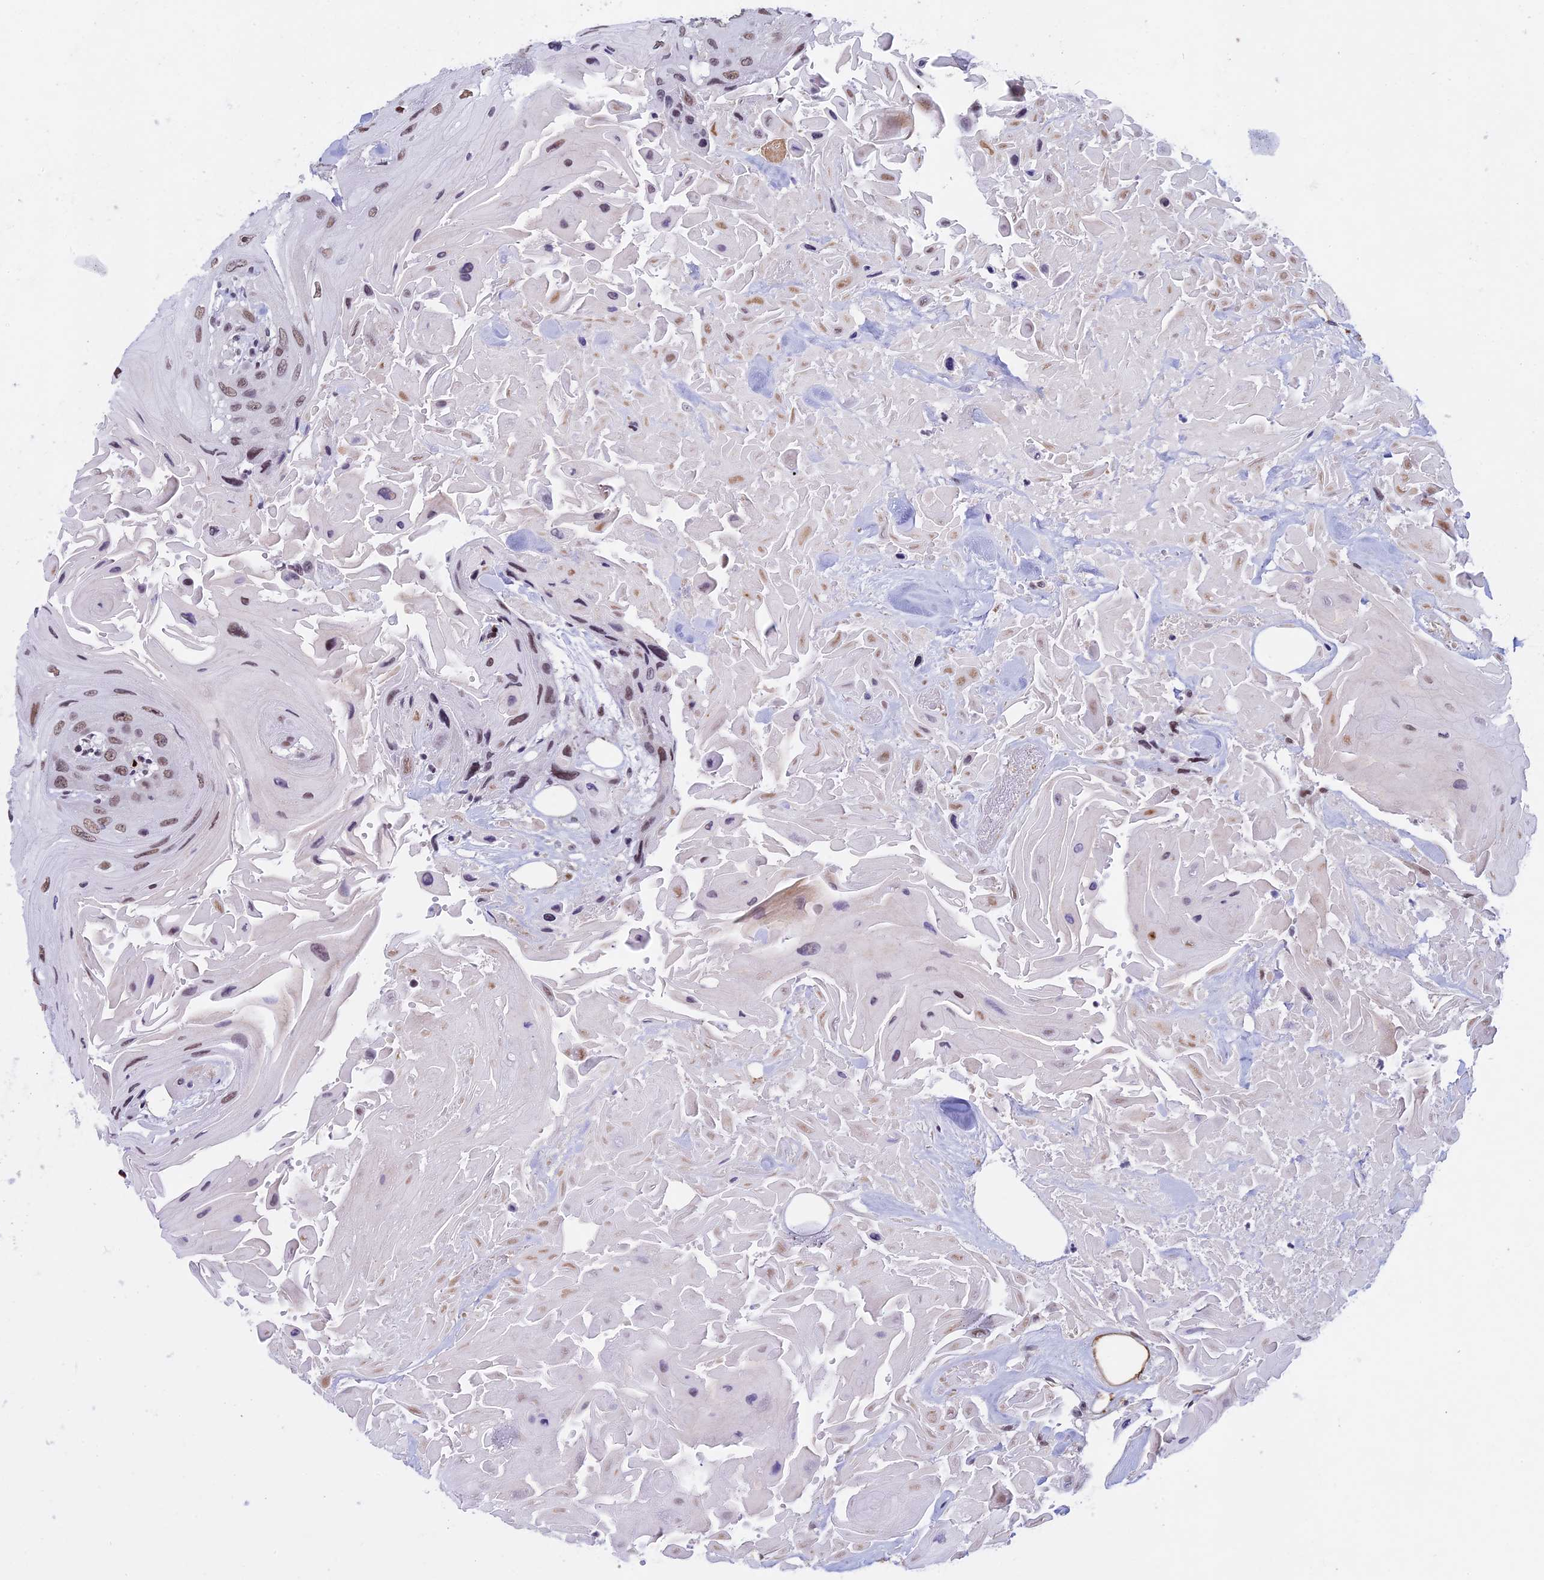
{"staining": {"intensity": "moderate", "quantity": ">75%", "location": "nuclear"}, "tissue": "head and neck cancer", "cell_type": "Tumor cells", "image_type": "cancer", "snomed": [{"axis": "morphology", "description": "Squamous cell carcinoma, NOS"}, {"axis": "topography", "description": "Head-Neck"}], "caption": "The immunohistochemical stain highlights moderate nuclear staining in tumor cells of squamous cell carcinoma (head and neck) tissue.", "gene": "NIPBL", "patient": {"sex": "male", "age": 81}}